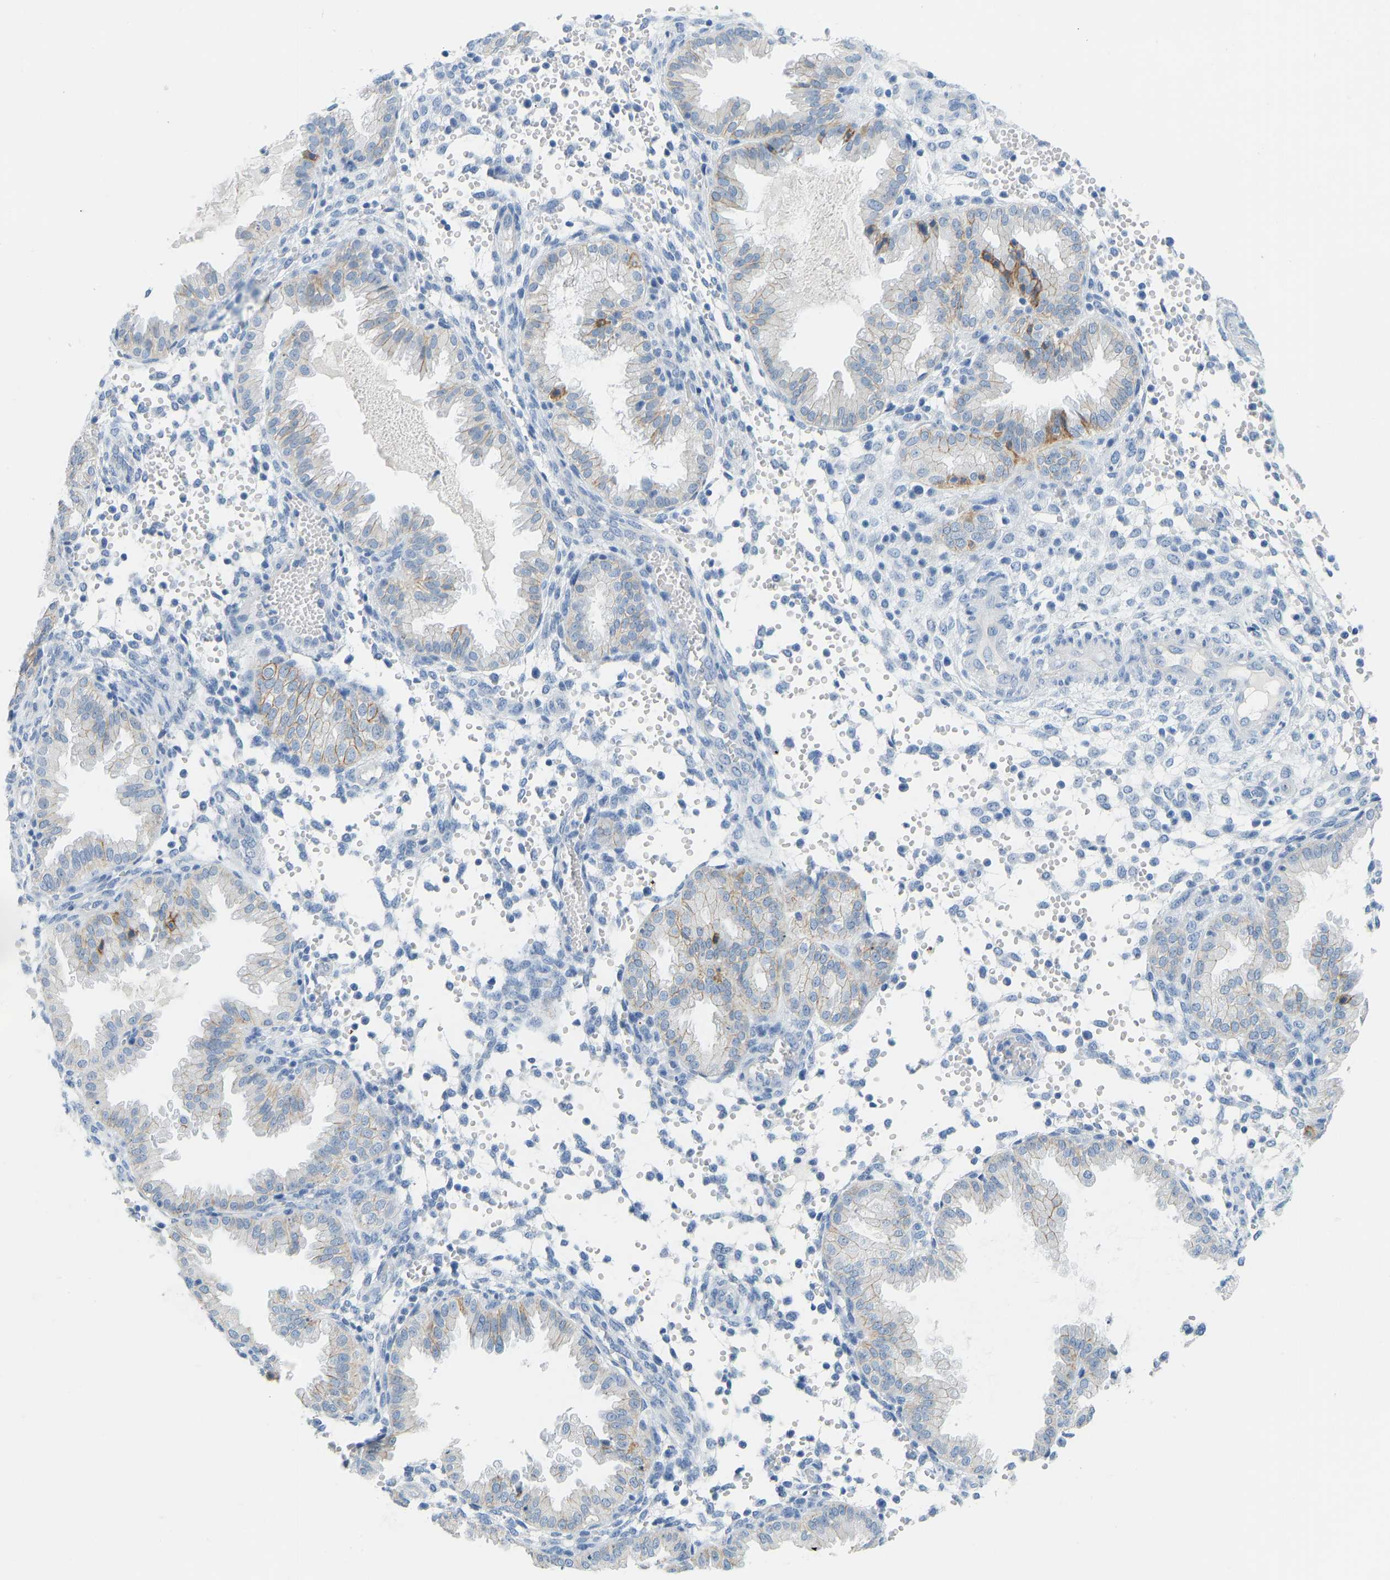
{"staining": {"intensity": "negative", "quantity": "none", "location": "none"}, "tissue": "endometrium", "cell_type": "Cells in endometrial stroma", "image_type": "normal", "snomed": [{"axis": "morphology", "description": "Normal tissue, NOS"}, {"axis": "topography", "description": "Endometrium"}], "caption": "Immunohistochemistry (IHC) of unremarkable human endometrium displays no expression in cells in endometrial stroma.", "gene": "ATP1A1", "patient": {"sex": "female", "age": 33}}